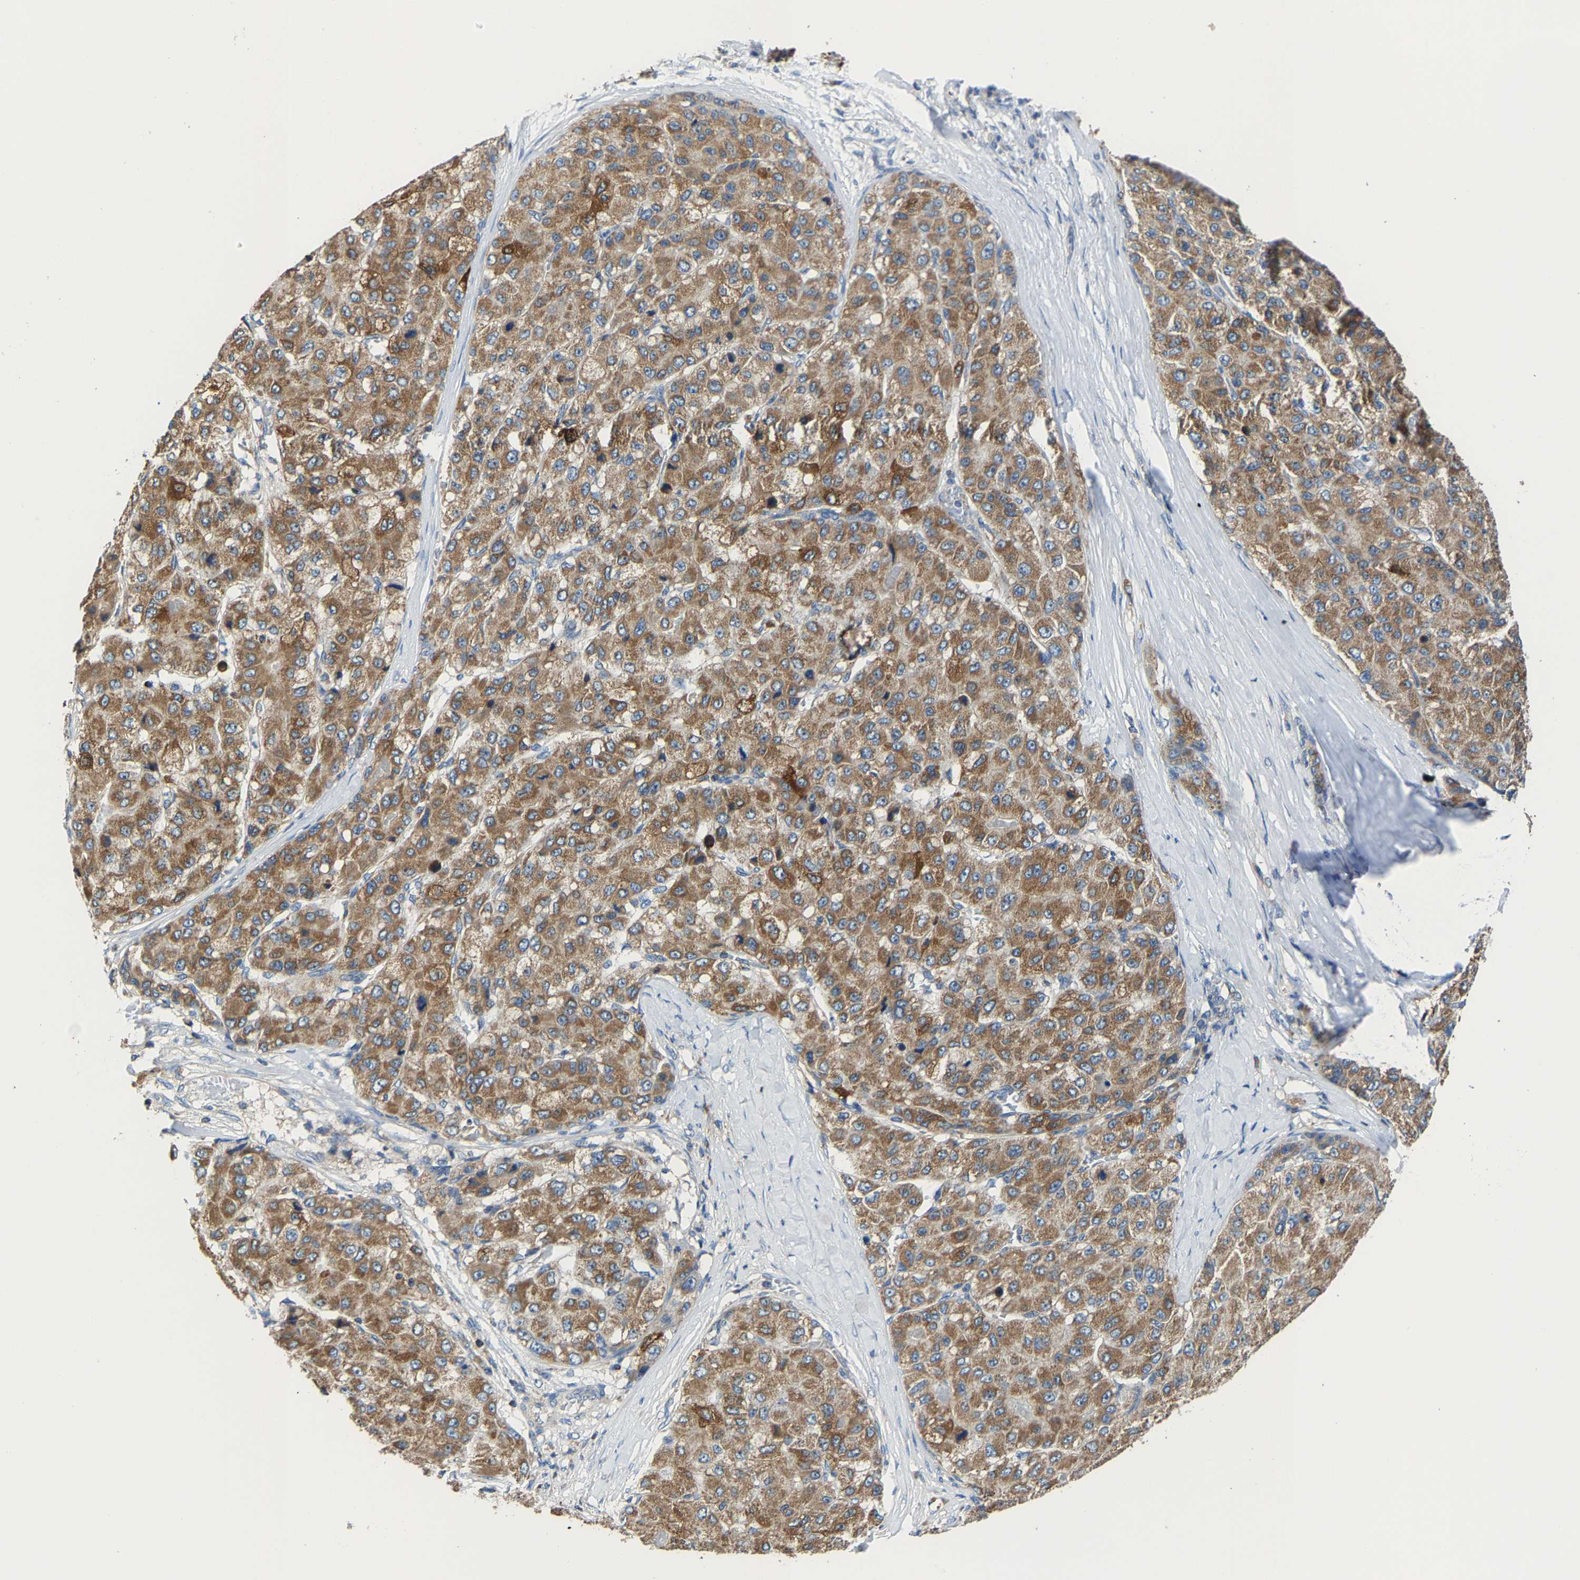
{"staining": {"intensity": "strong", "quantity": "25%-75%", "location": "cytoplasmic/membranous"}, "tissue": "liver cancer", "cell_type": "Tumor cells", "image_type": "cancer", "snomed": [{"axis": "morphology", "description": "Carcinoma, Hepatocellular, NOS"}, {"axis": "topography", "description": "Liver"}], "caption": "Immunohistochemistry of human liver cancer reveals high levels of strong cytoplasmic/membranous positivity in approximately 25%-75% of tumor cells.", "gene": "AGK", "patient": {"sex": "male", "age": 80}}